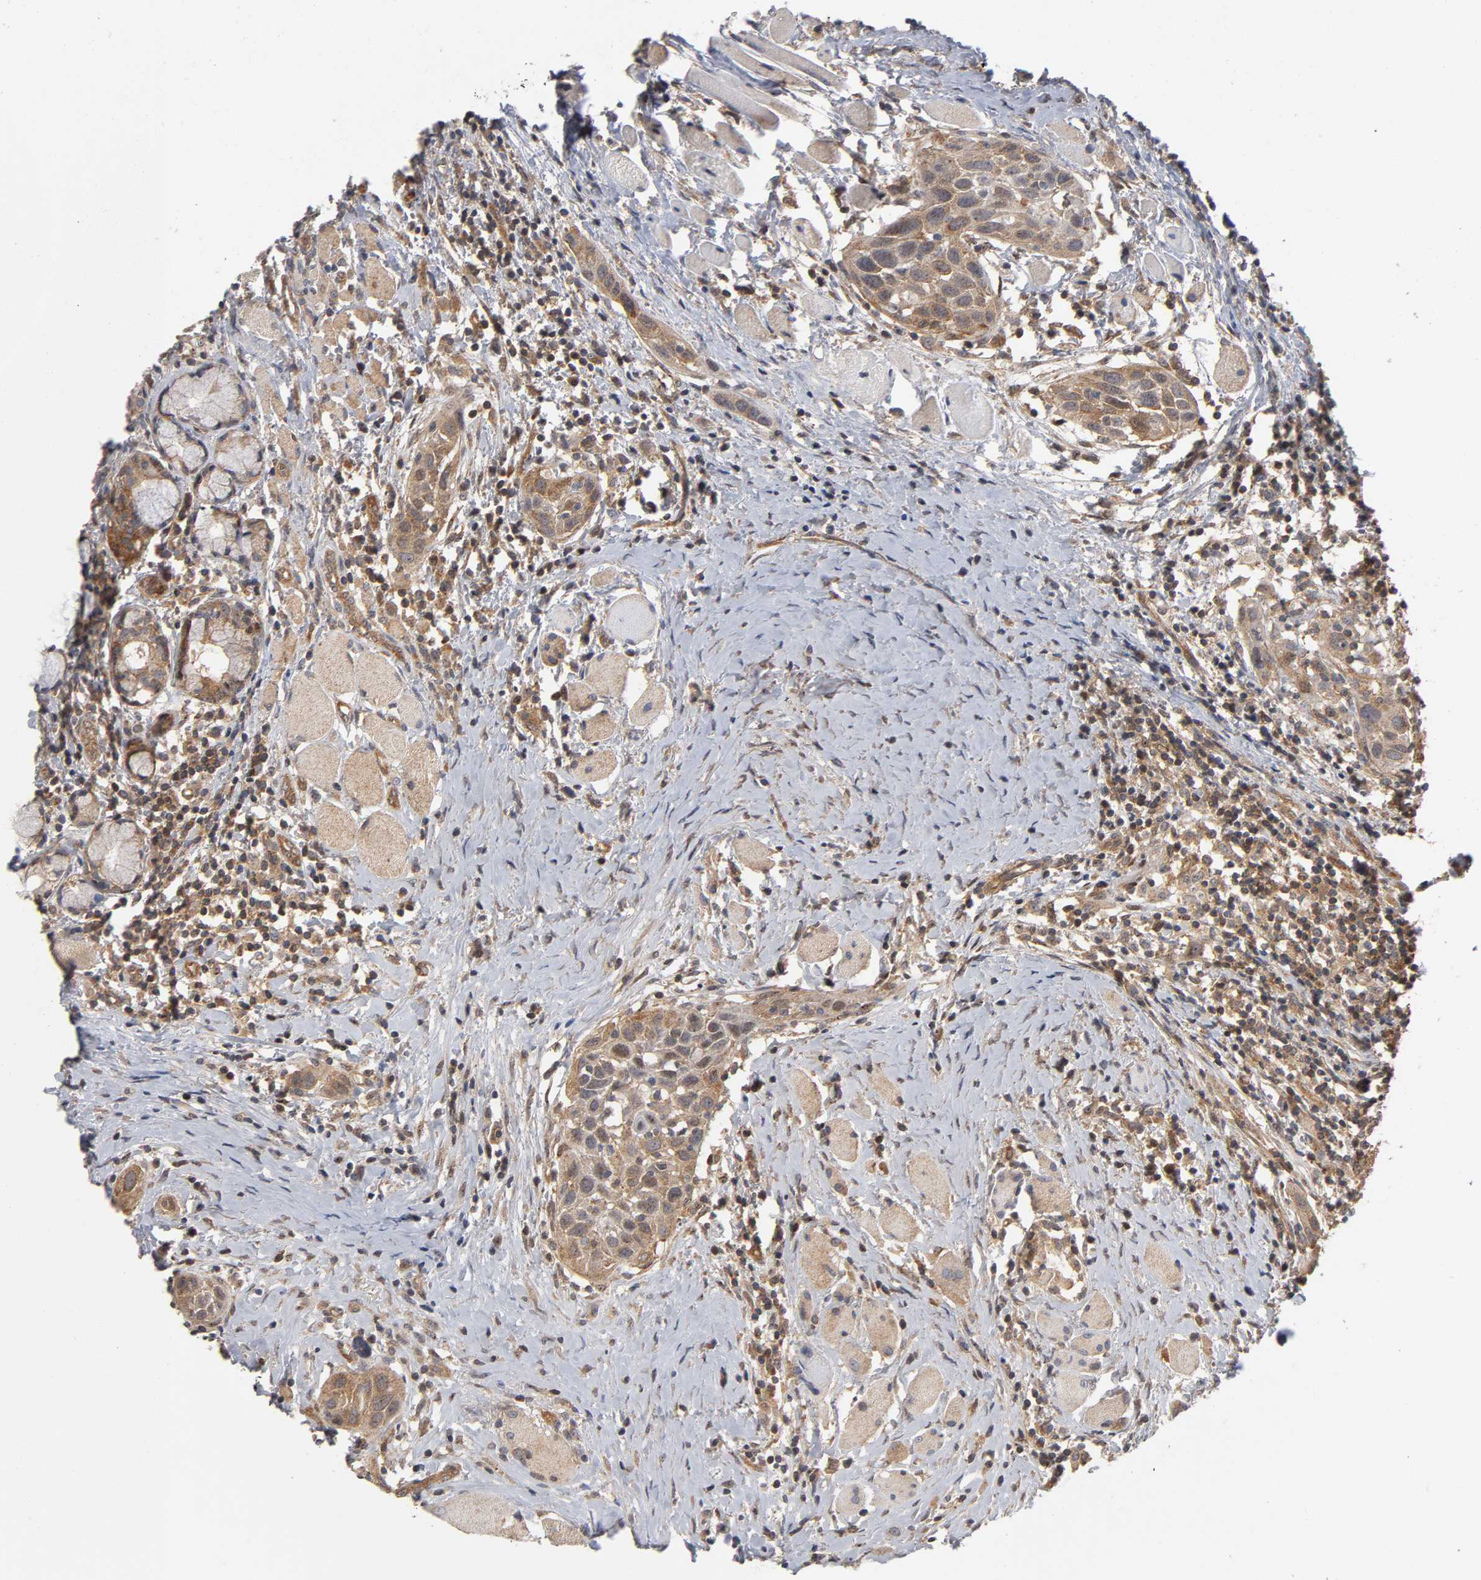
{"staining": {"intensity": "moderate", "quantity": ">75%", "location": "cytoplasmic/membranous"}, "tissue": "head and neck cancer", "cell_type": "Tumor cells", "image_type": "cancer", "snomed": [{"axis": "morphology", "description": "Squamous cell carcinoma, NOS"}, {"axis": "topography", "description": "Oral tissue"}, {"axis": "topography", "description": "Head-Neck"}], "caption": "High-power microscopy captured an immunohistochemistry (IHC) photomicrograph of squamous cell carcinoma (head and neck), revealing moderate cytoplasmic/membranous positivity in about >75% of tumor cells.", "gene": "PAFAH1B1", "patient": {"sex": "female", "age": 50}}